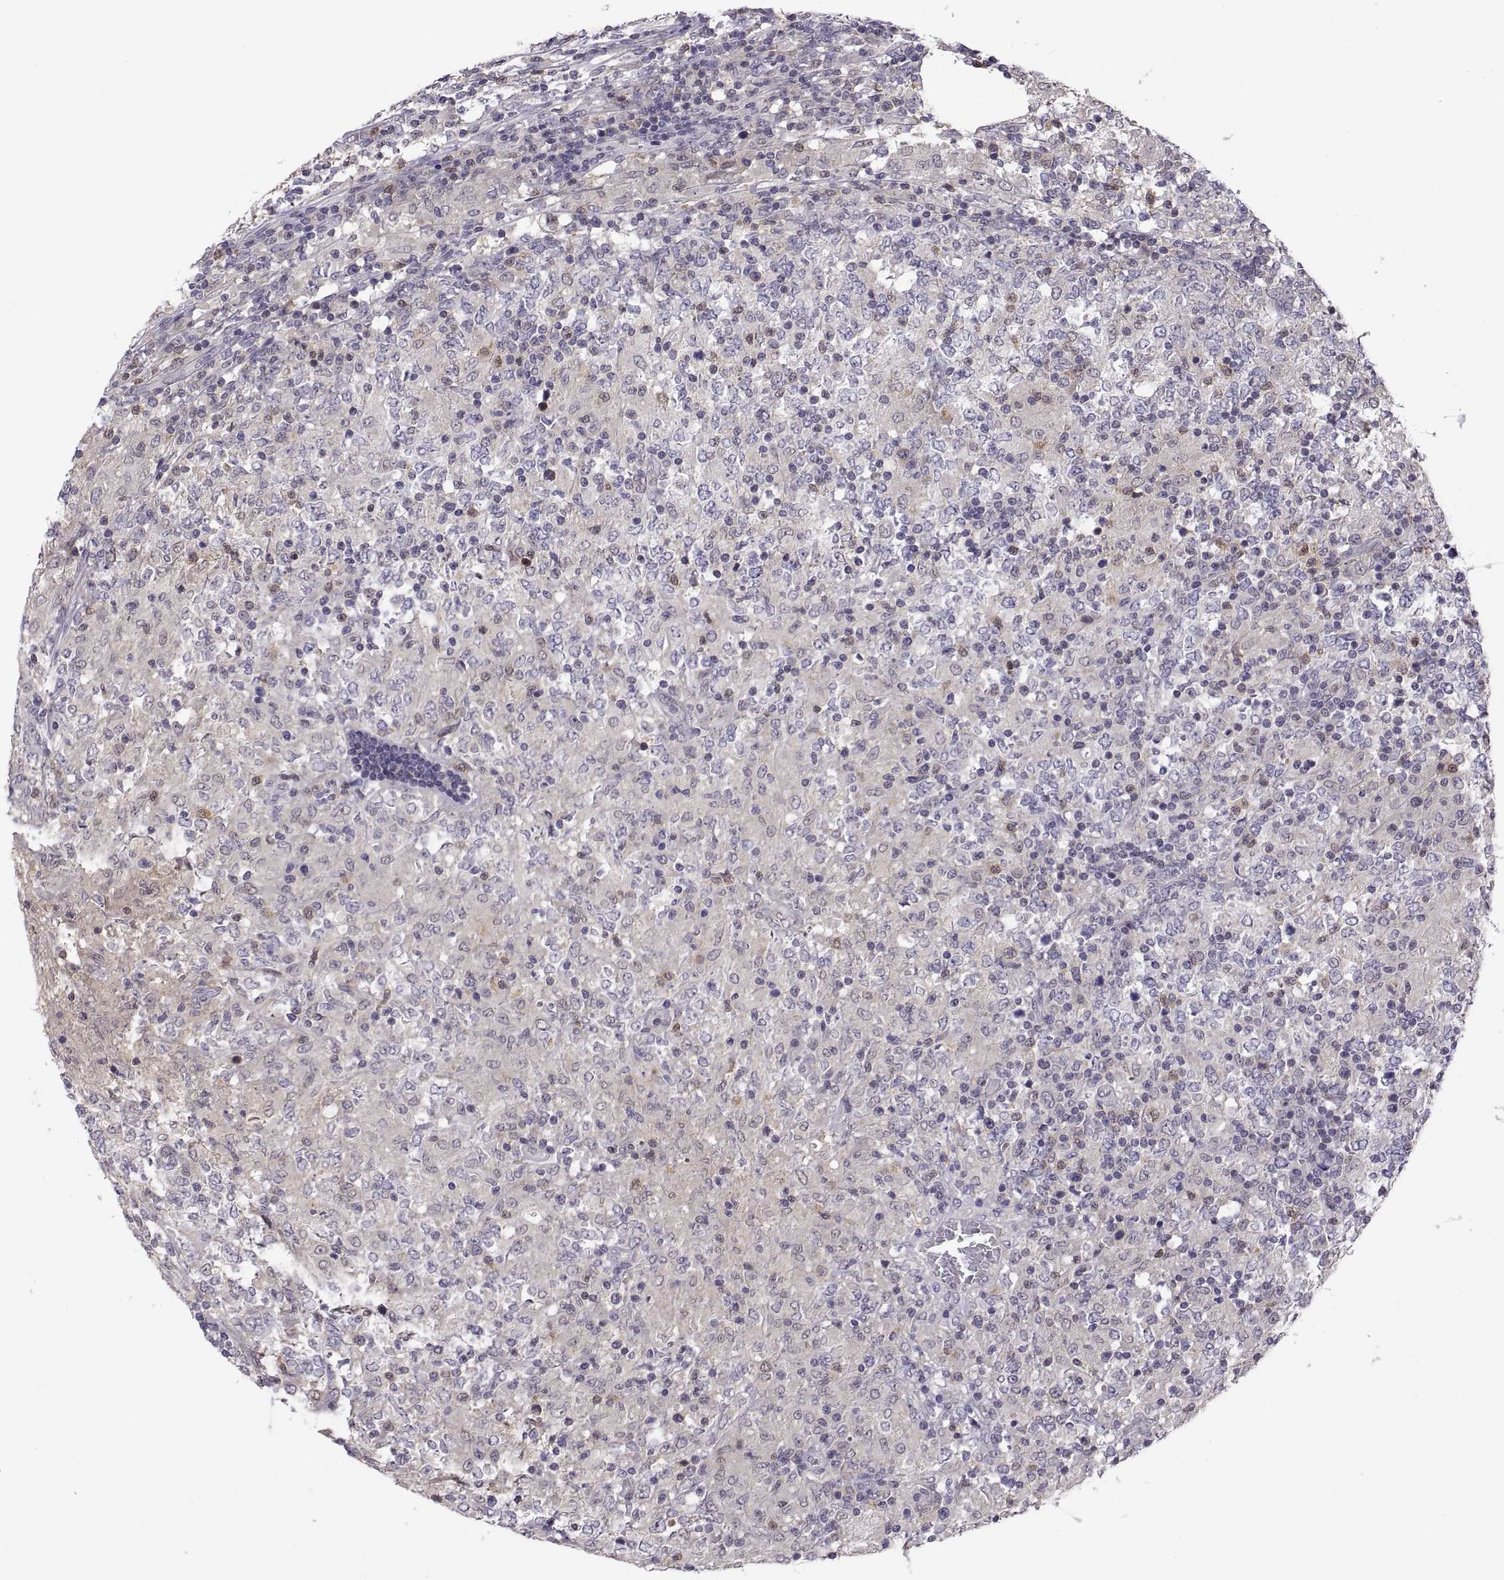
{"staining": {"intensity": "negative", "quantity": "none", "location": "none"}, "tissue": "lymphoma", "cell_type": "Tumor cells", "image_type": "cancer", "snomed": [{"axis": "morphology", "description": "Malignant lymphoma, non-Hodgkin's type, High grade"}, {"axis": "topography", "description": "Lymph node"}], "caption": "IHC of lymphoma demonstrates no expression in tumor cells. (DAB immunohistochemistry (IHC) visualized using brightfield microscopy, high magnification).", "gene": "FGF9", "patient": {"sex": "female", "age": 84}}